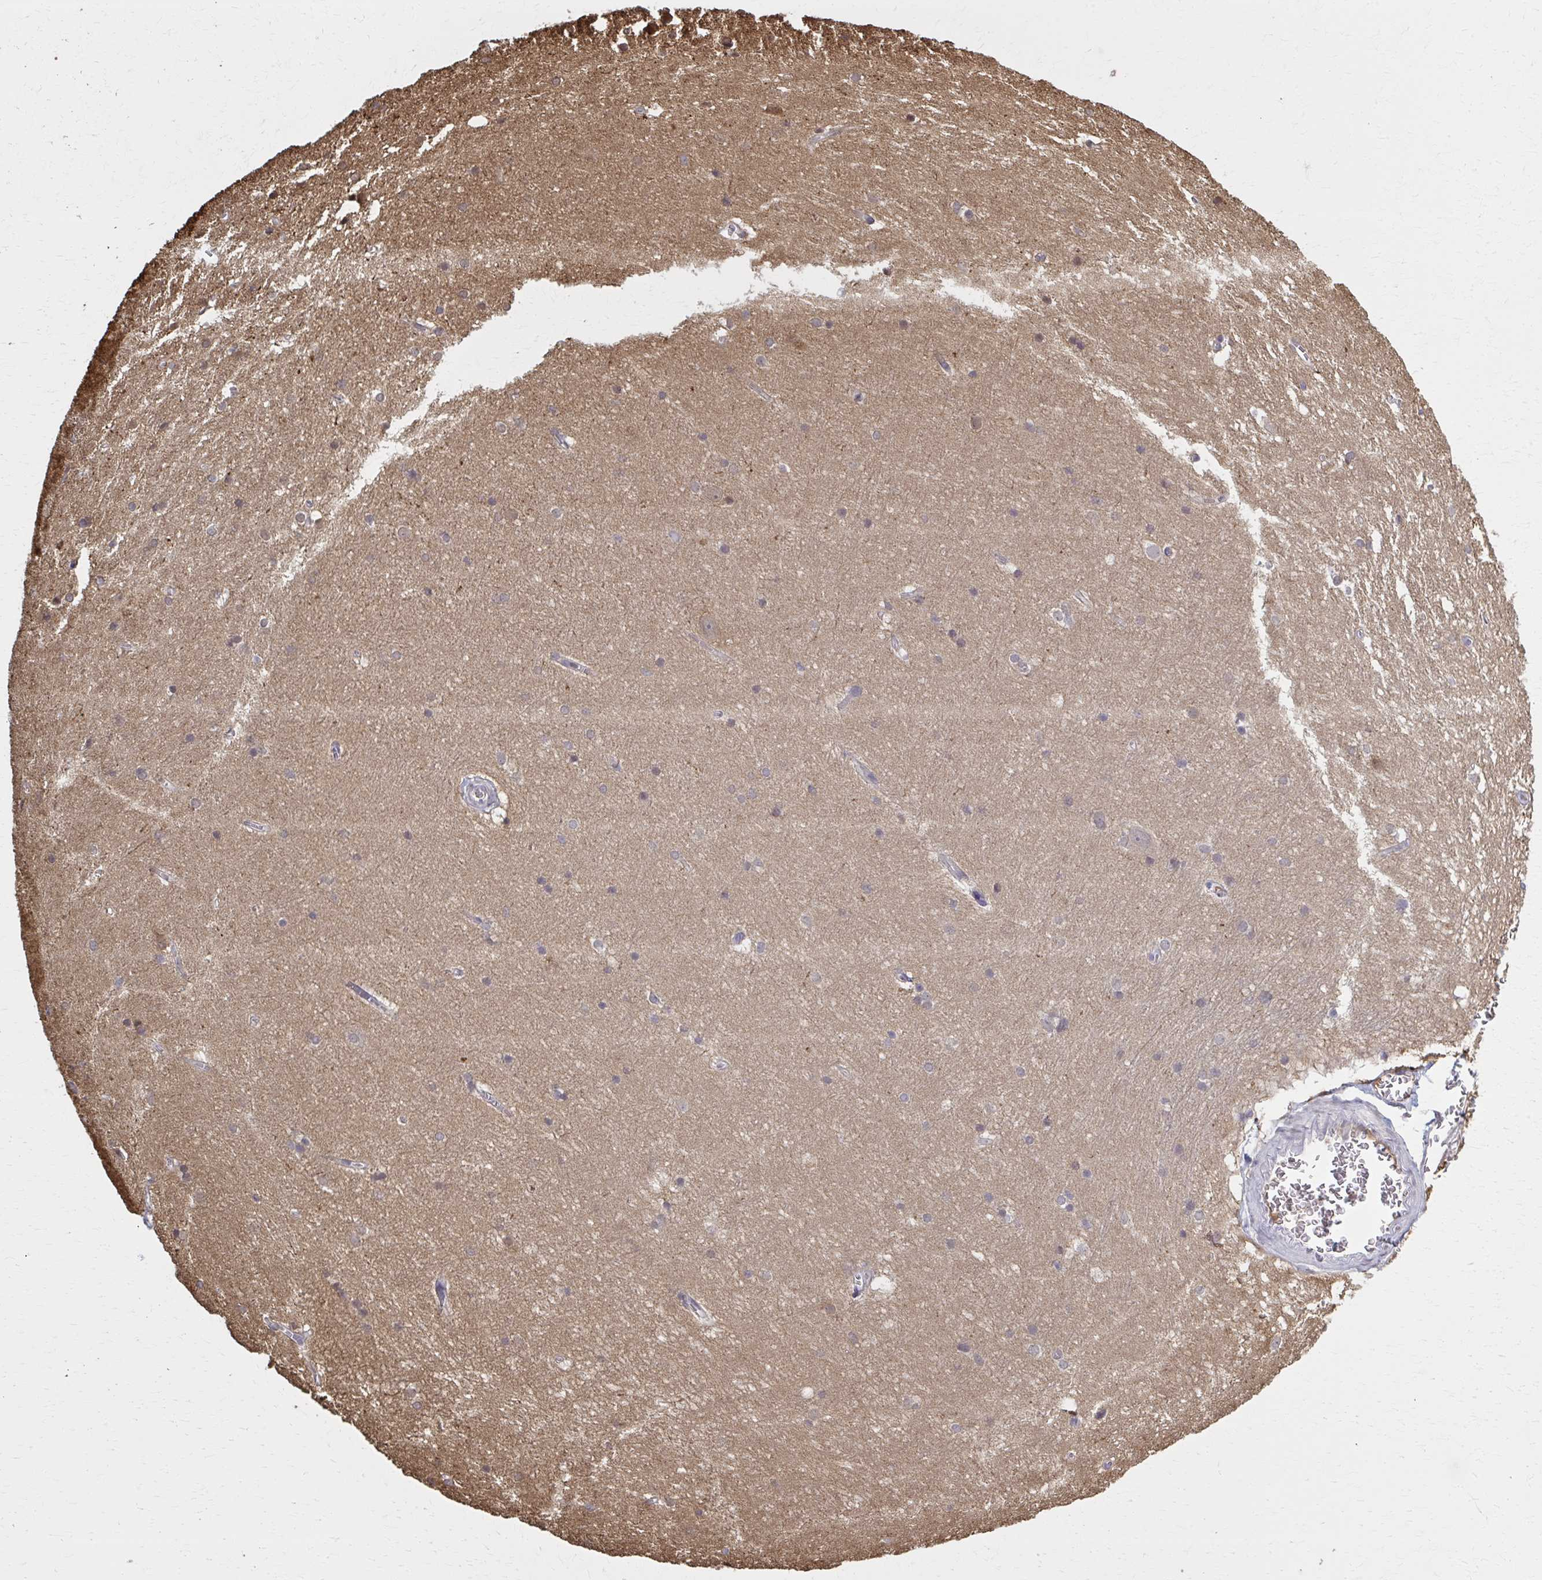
{"staining": {"intensity": "weak", "quantity": "<25%", "location": "cytoplasmic/membranous"}, "tissue": "hippocampus", "cell_type": "Glial cells", "image_type": "normal", "snomed": [{"axis": "morphology", "description": "Normal tissue, NOS"}, {"axis": "topography", "description": "Cerebral cortex"}, {"axis": "topography", "description": "Hippocampus"}], "caption": "This is an IHC micrograph of unremarkable human hippocampus. There is no staining in glial cells.", "gene": "MDH1", "patient": {"sex": "female", "age": 19}}